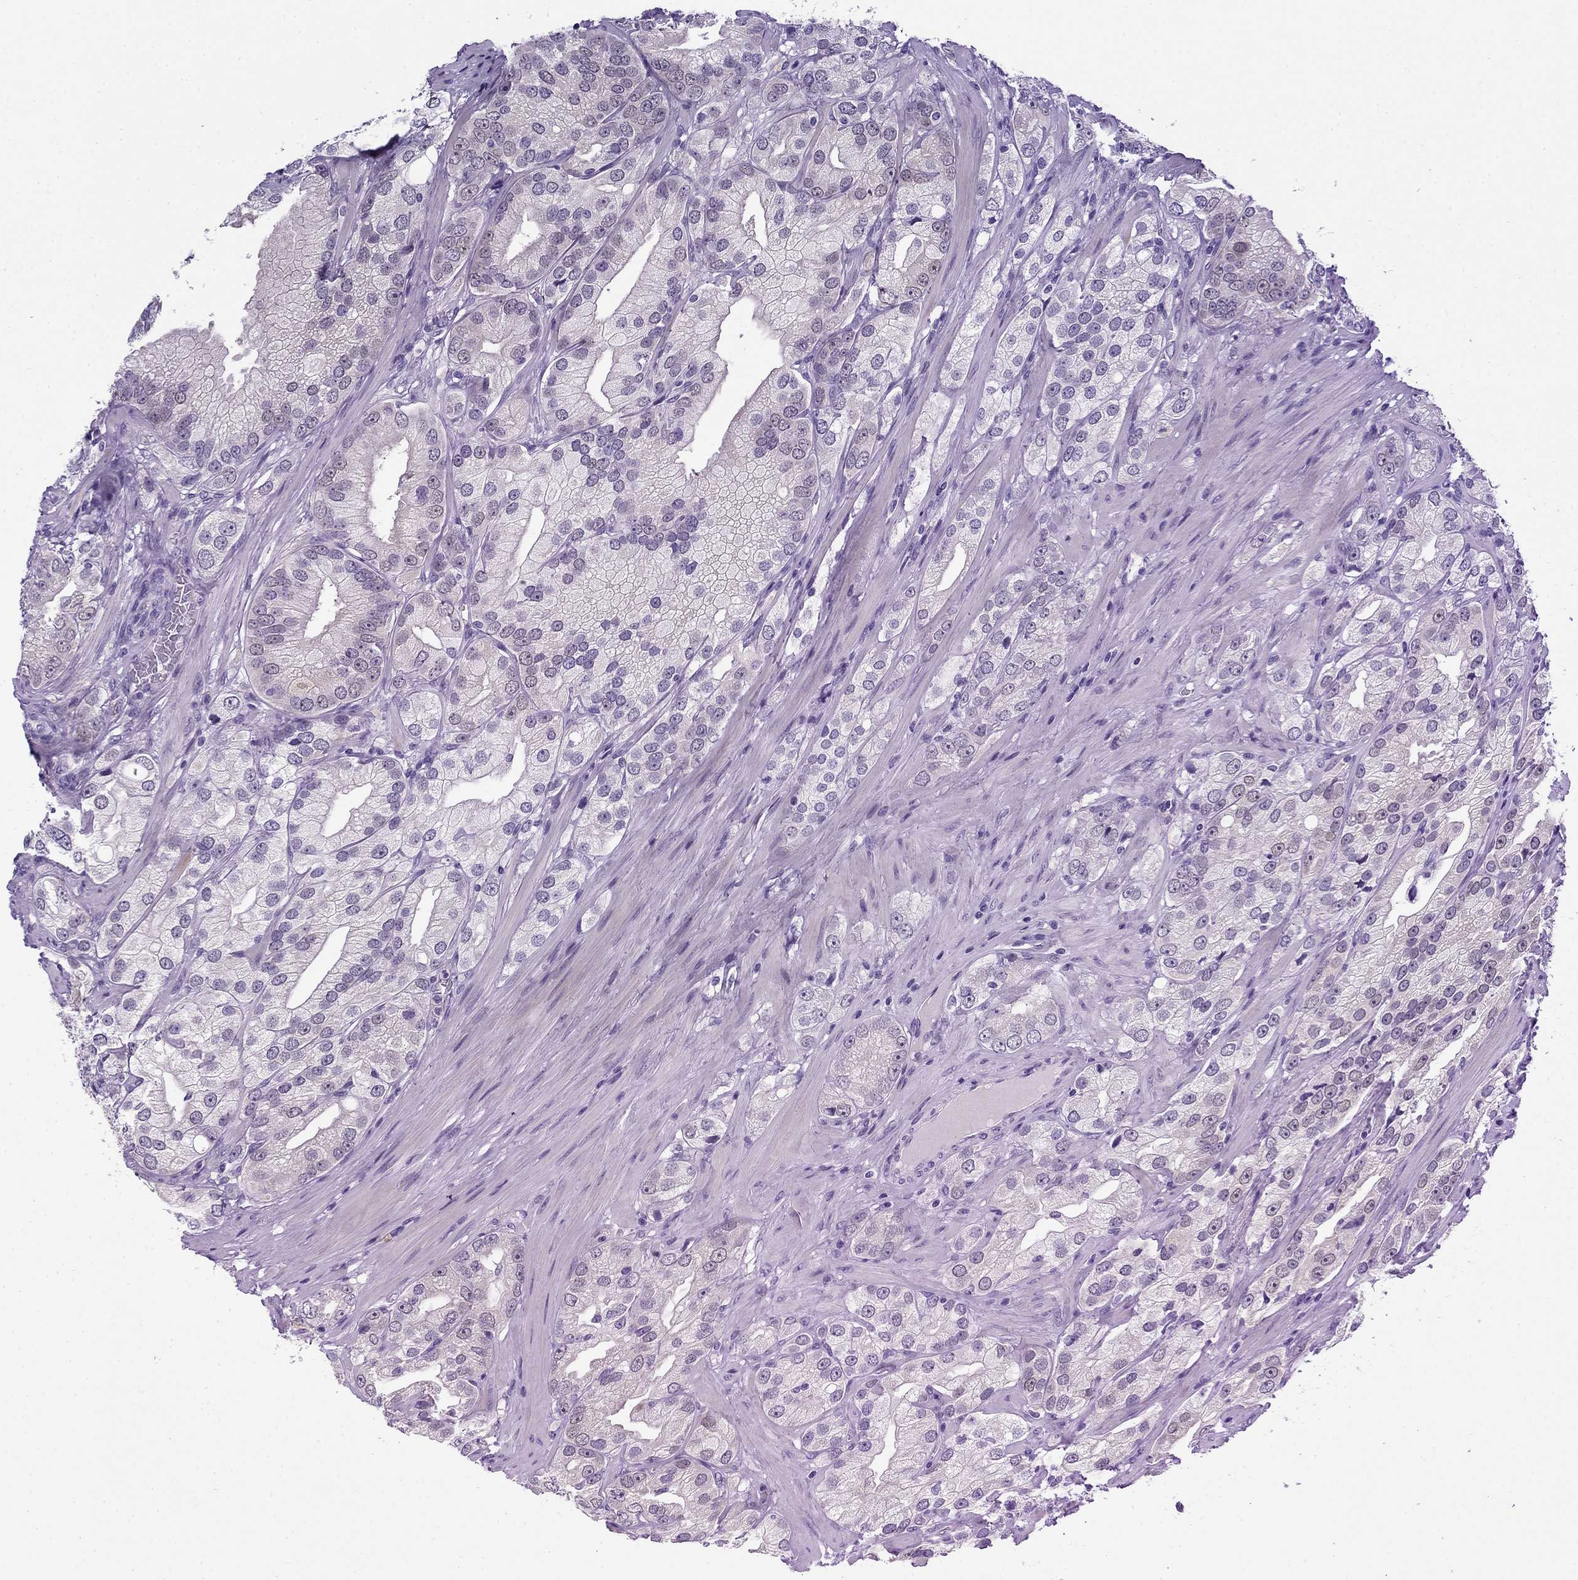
{"staining": {"intensity": "negative", "quantity": "none", "location": "none"}, "tissue": "prostate cancer", "cell_type": "Tumor cells", "image_type": "cancer", "snomed": [{"axis": "morphology", "description": "Adenocarcinoma, High grade"}, {"axis": "topography", "description": "Prostate and seminal vesicle, NOS"}], "caption": "Photomicrograph shows no protein expression in tumor cells of adenocarcinoma (high-grade) (prostate) tissue. The staining is performed using DAB brown chromogen with nuclei counter-stained in using hematoxylin.", "gene": "MYO15A", "patient": {"sex": "male", "age": 62}}